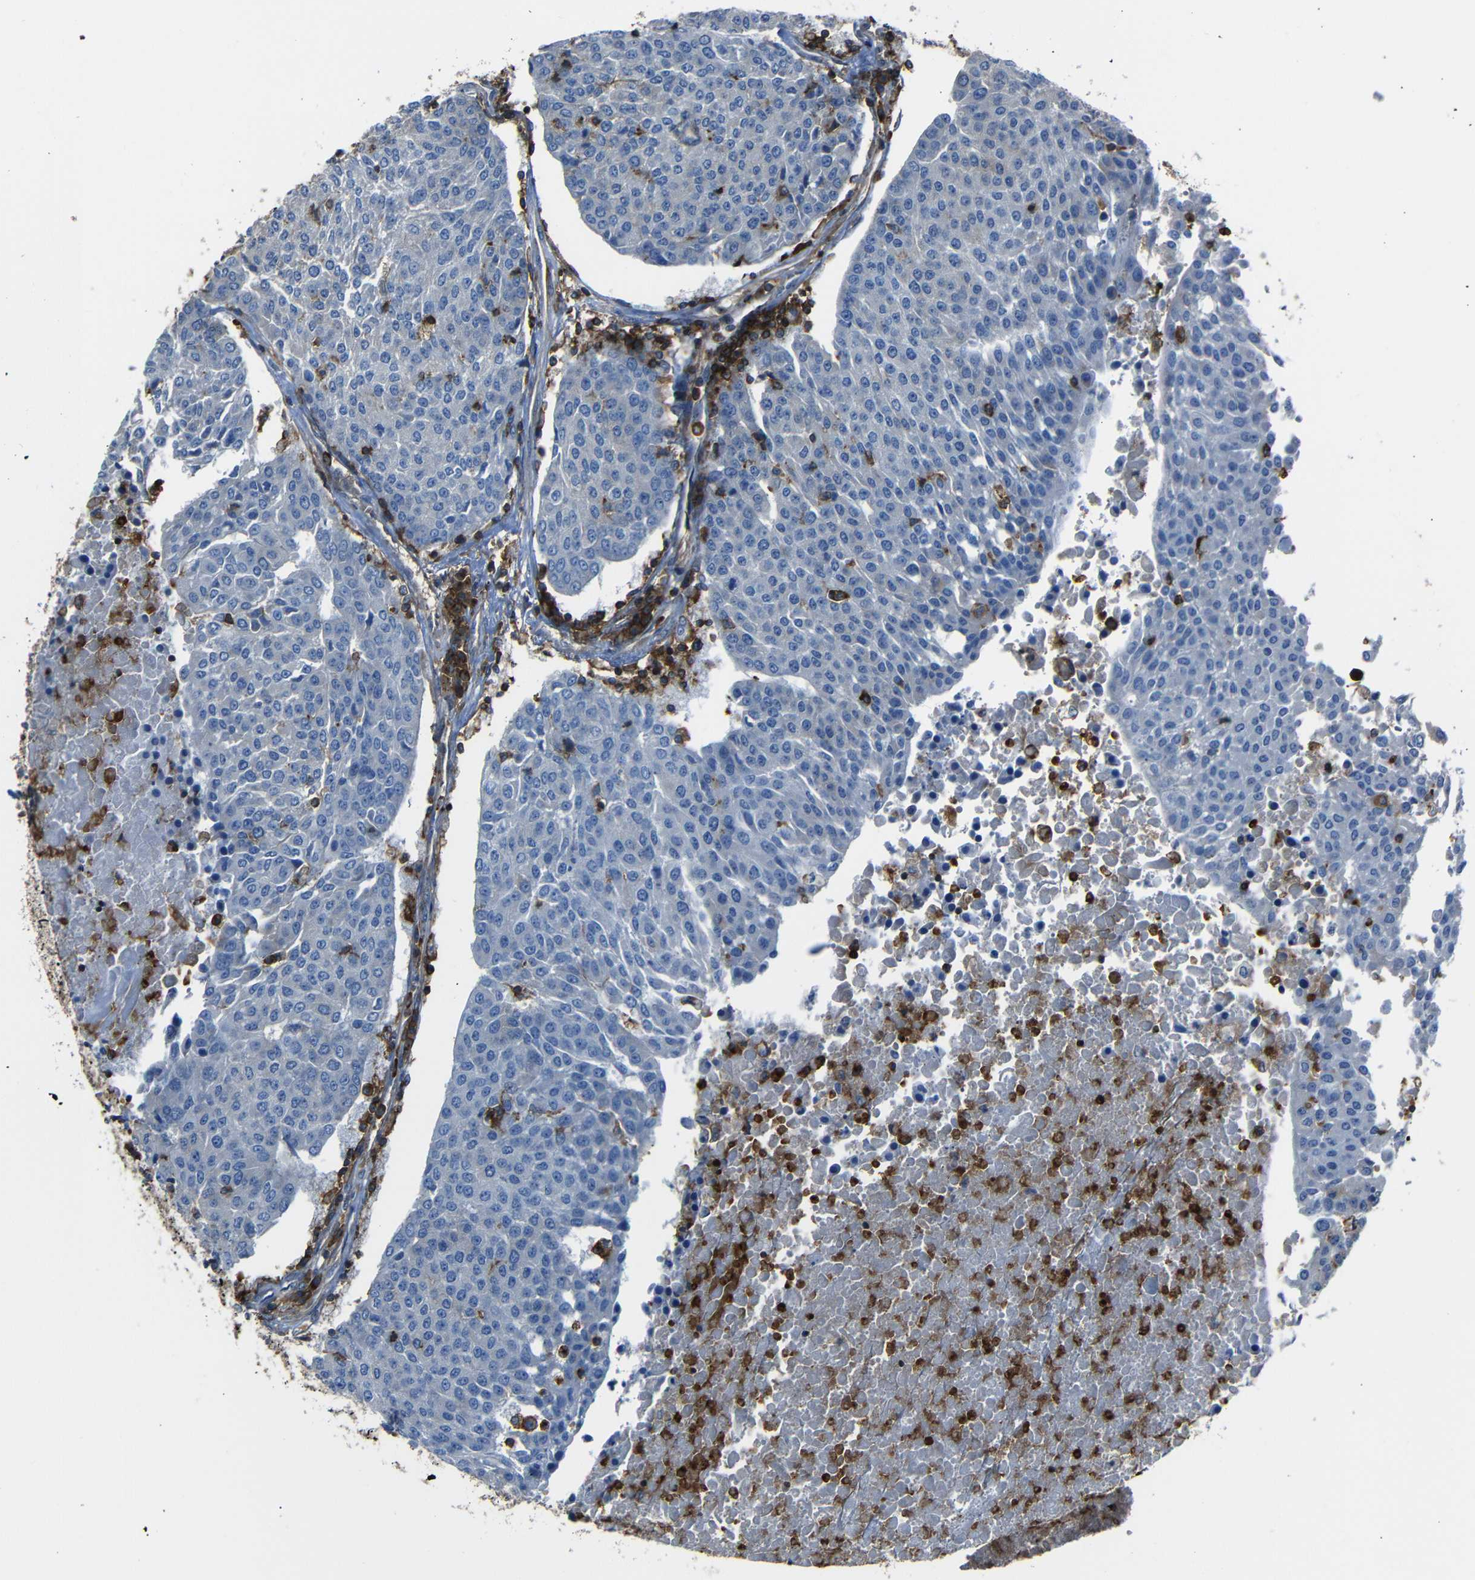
{"staining": {"intensity": "negative", "quantity": "none", "location": "none"}, "tissue": "urothelial cancer", "cell_type": "Tumor cells", "image_type": "cancer", "snomed": [{"axis": "morphology", "description": "Urothelial carcinoma, High grade"}, {"axis": "topography", "description": "Urinary bladder"}], "caption": "Immunohistochemistry (IHC) histopathology image of urothelial cancer stained for a protein (brown), which demonstrates no staining in tumor cells. Brightfield microscopy of immunohistochemistry (IHC) stained with DAB (brown) and hematoxylin (blue), captured at high magnification.", "gene": "ADGRE5", "patient": {"sex": "female", "age": 85}}